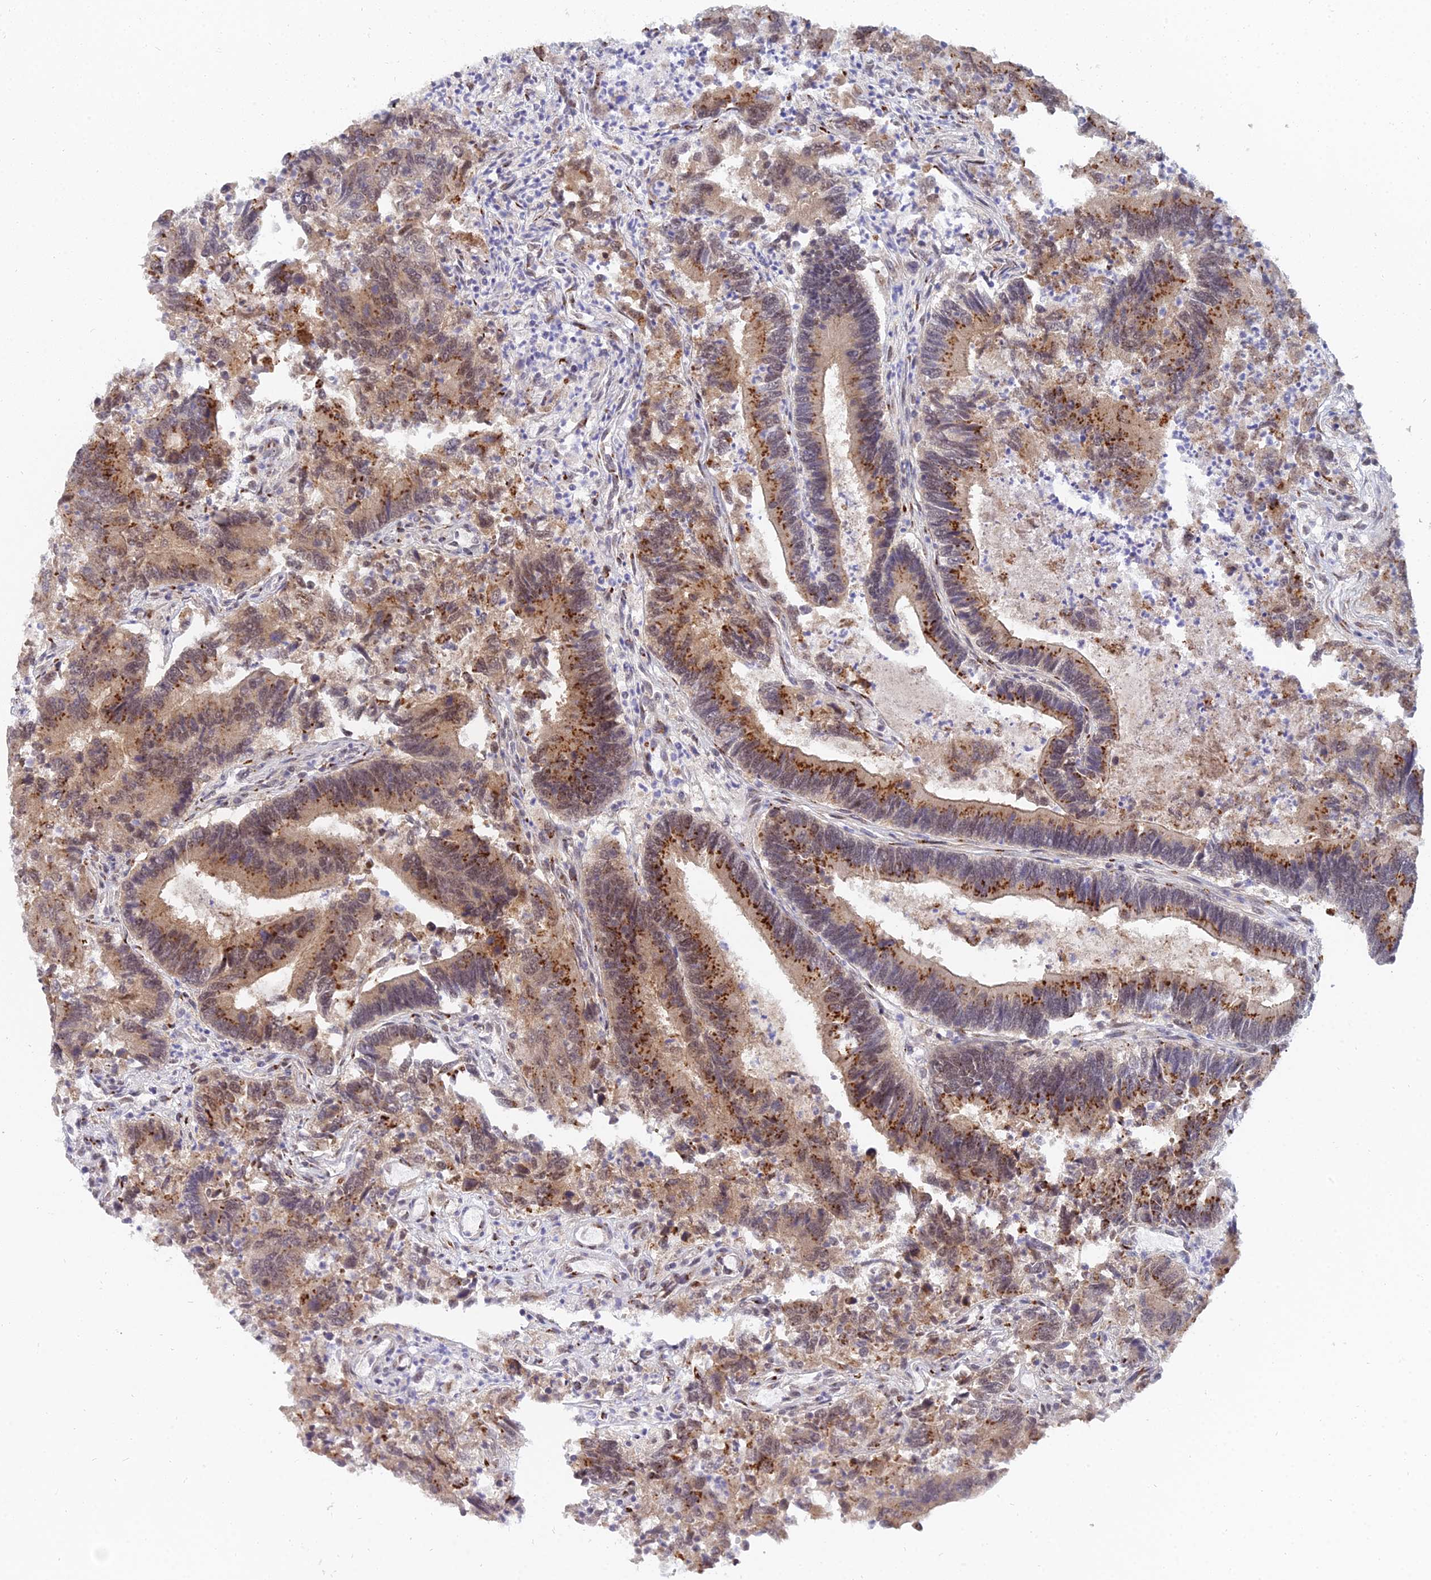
{"staining": {"intensity": "strong", "quantity": ">75%", "location": "cytoplasmic/membranous,nuclear"}, "tissue": "colorectal cancer", "cell_type": "Tumor cells", "image_type": "cancer", "snomed": [{"axis": "morphology", "description": "Adenocarcinoma, NOS"}, {"axis": "topography", "description": "Colon"}], "caption": "High-magnification brightfield microscopy of colorectal adenocarcinoma stained with DAB (3,3'-diaminobenzidine) (brown) and counterstained with hematoxylin (blue). tumor cells exhibit strong cytoplasmic/membranous and nuclear staining is seen in about>75% of cells. (DAB (3,3'-diaminobenzidine) IHC, brown staining for protein, blue staining for nuclei).", "gene": "THOC3", "patient": {"sex": "female", "age": 67}}